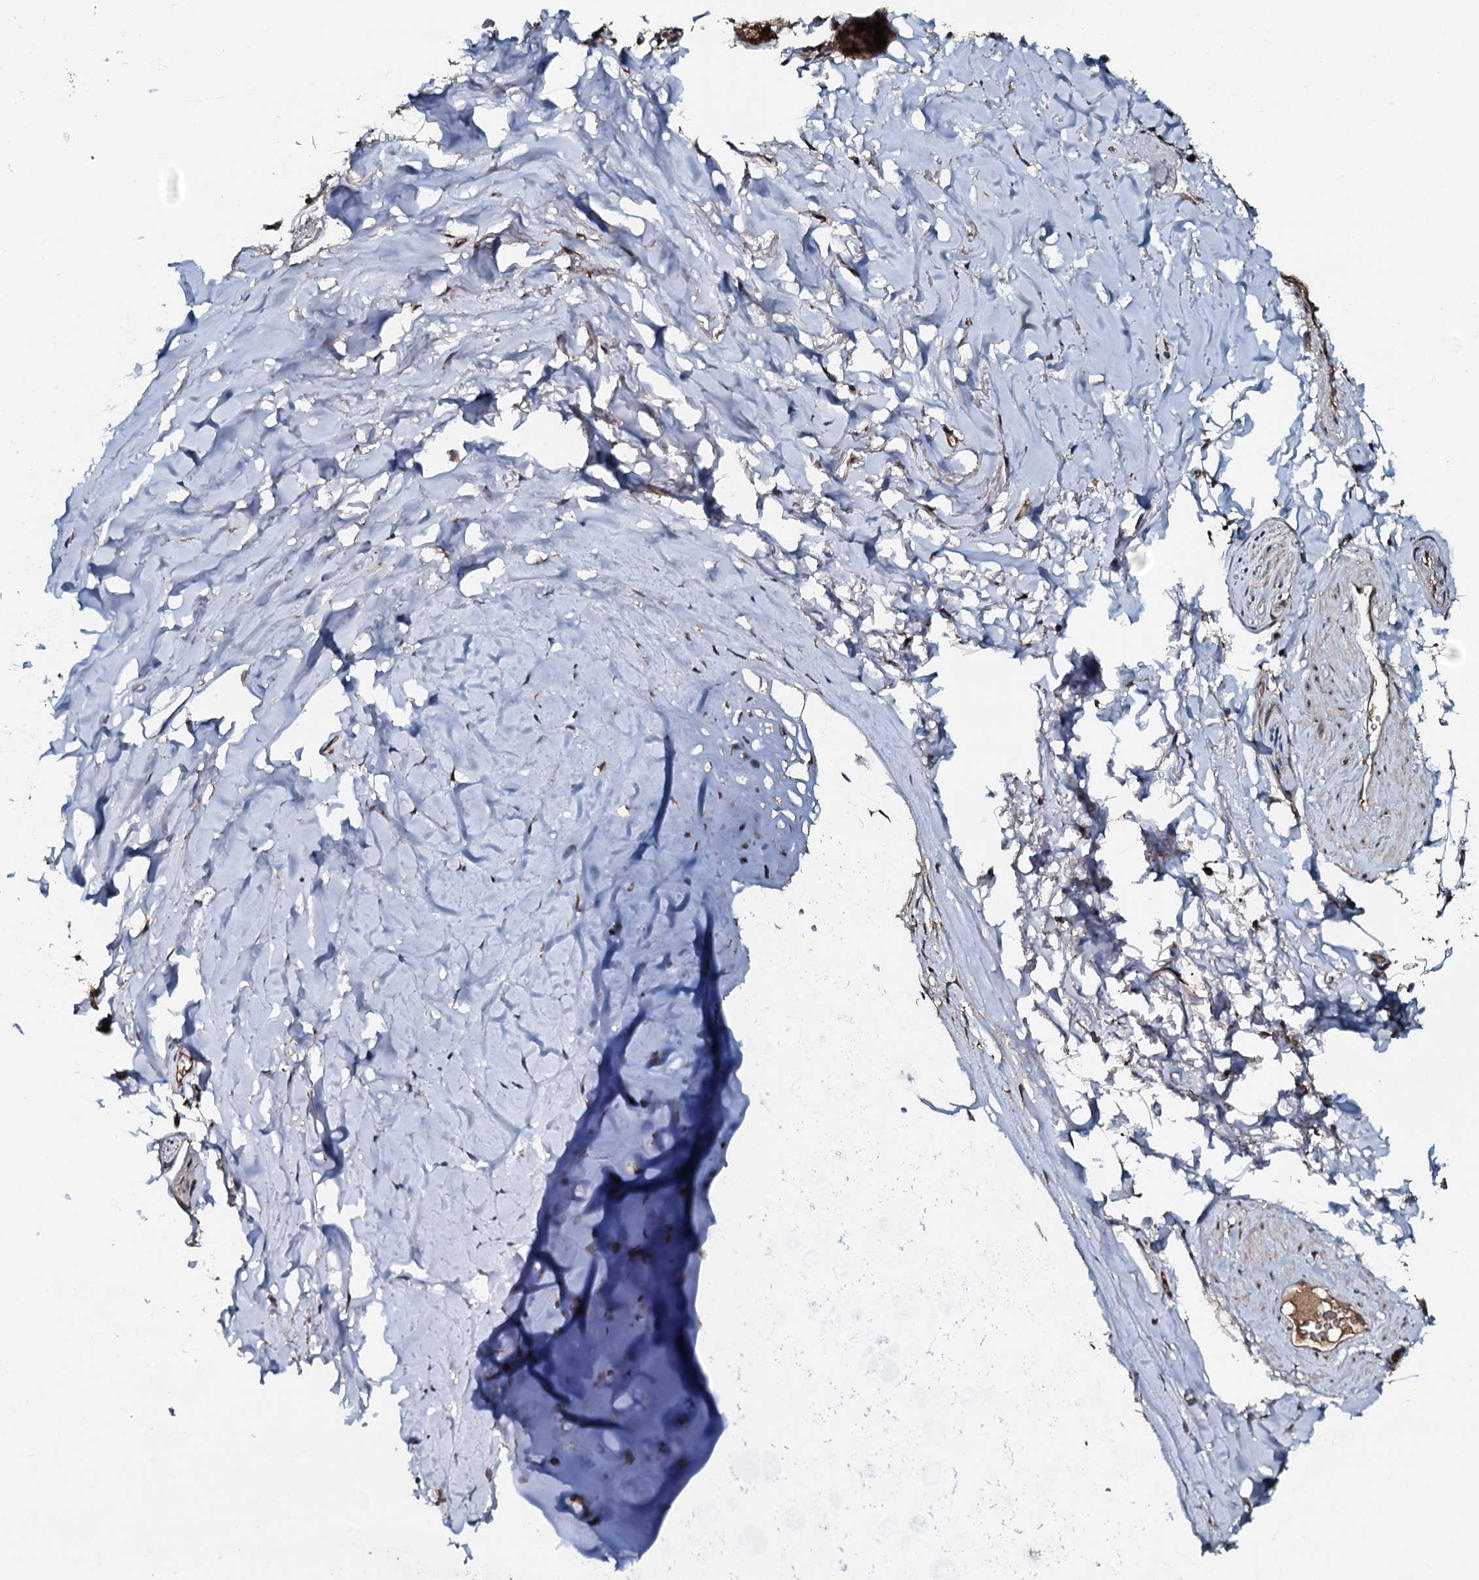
{"staining": {"intensity": "weak", "quantity": "25%-75%", "location": "cytoplasmic/membranous"}, "tissue": "adipose tissue", "cell_type": "Adipocytes", "image_type": "normal", "snomed": [{"axis": "morphology", "description": "Normal tissue, NOS"}, {"axis": "topography", "description": "Lymph node"}, {"axis": "topography", "description": "Bronchus"}], "caption": "This is a histology image of IHC staining of unremarkable adipose tissue, which shows weak positivity in the cytoplasmic/membranous of adipocytes.", "gene": "FLYWCH1", "patient": {"sex": "male", "age": 63}}